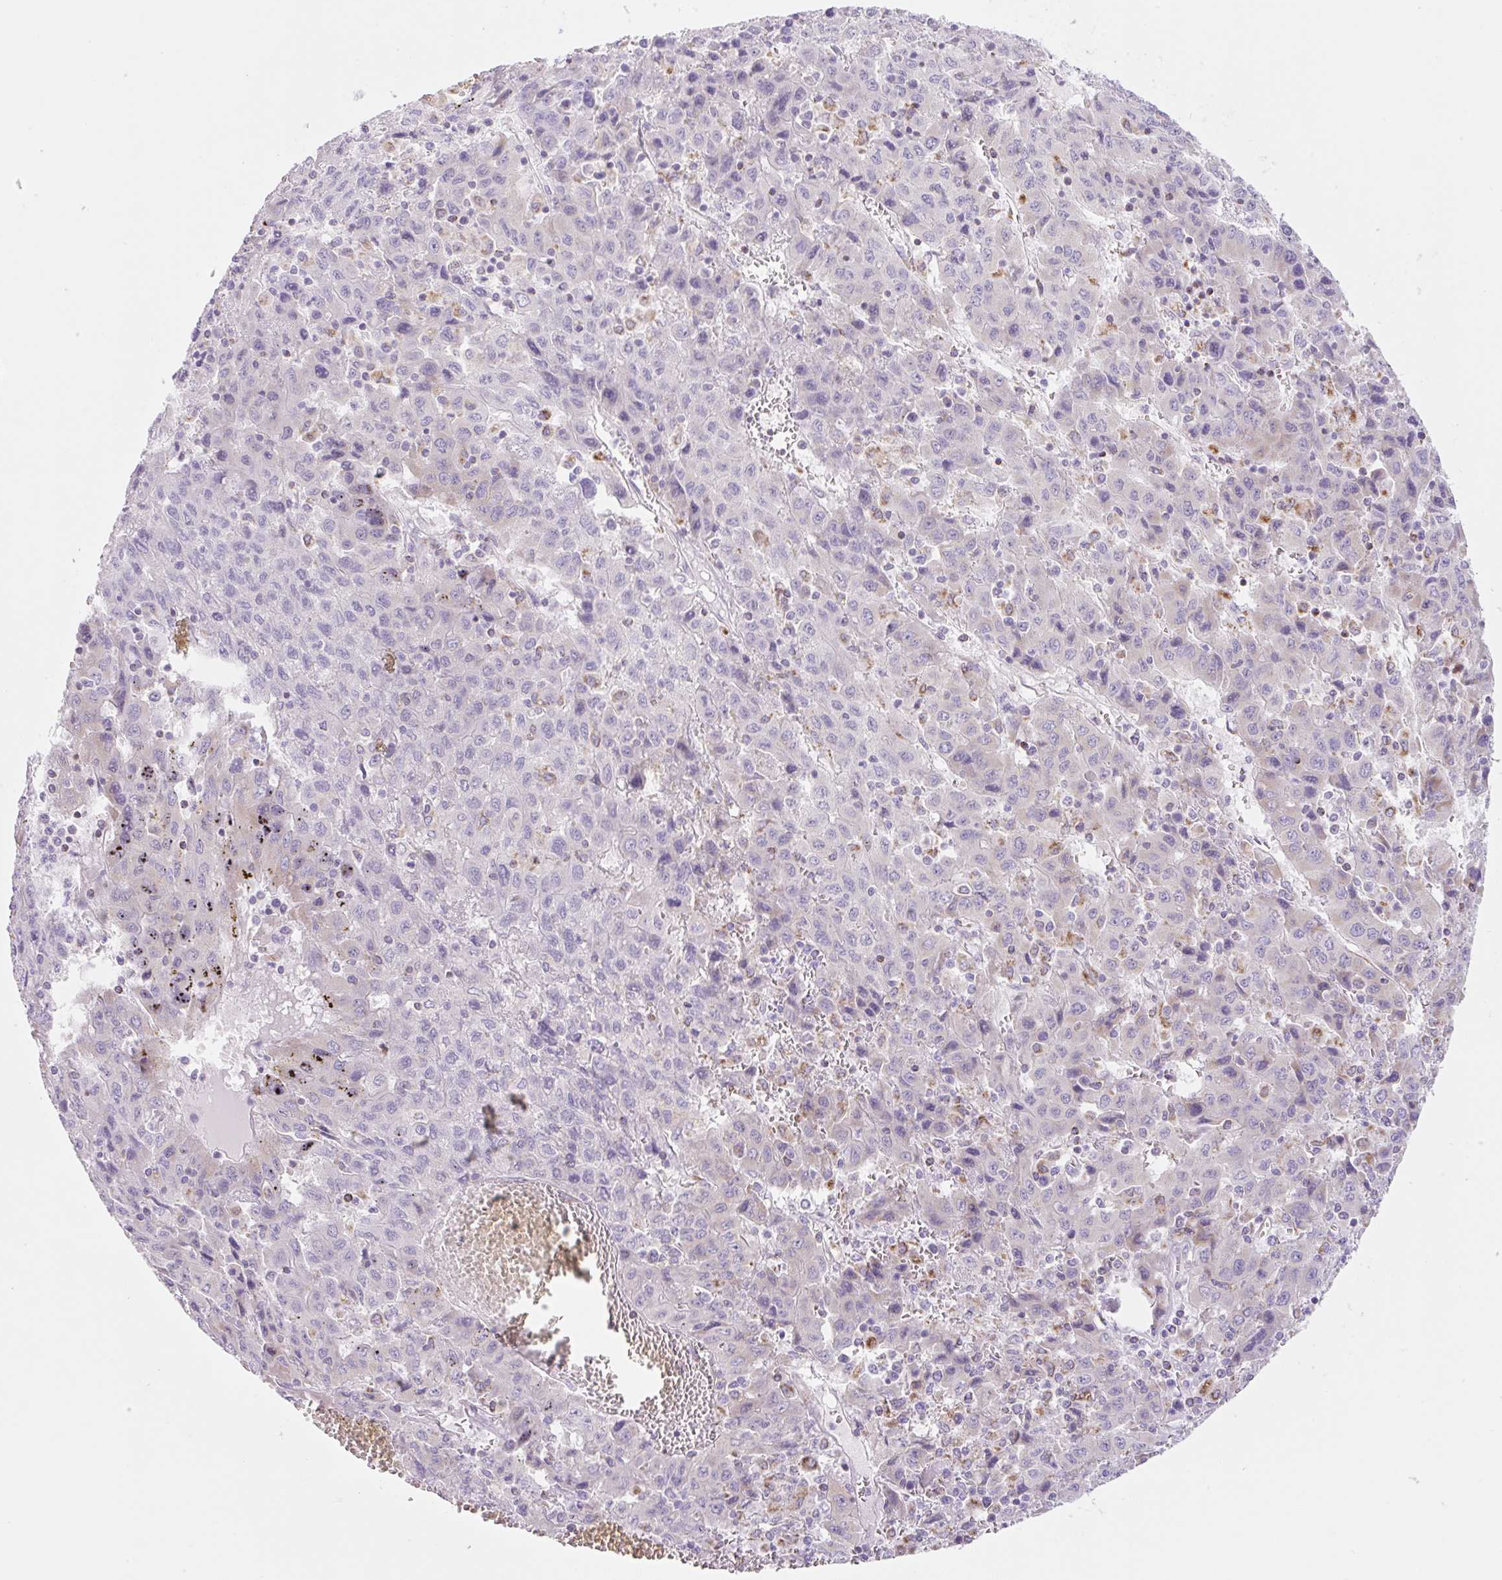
{"staining": {"intensity": "negative", "quantity": "none", "location": "none"}, "tissue": "liver cancer", "cell_type": "Tumor cells", "image_type": "cancer", "snomed": [{"axis": "morphology", "description": "Carcinoma, Hepatocellular, NOS"}, {"axis": "topography", "description": "Liver"}], "caption": "This is a histopathology image of immunohistochemistry (IHC) staining of hepatocellular carcinoma (liver), which shows no expression in tumor cells. Brightfield microscopy of IHC stained with DAB (brown) and hematoxylin (blue), captured at high magnification.", "gene": "FOCAD", "patient": {"sex": "female", "age": 53}}